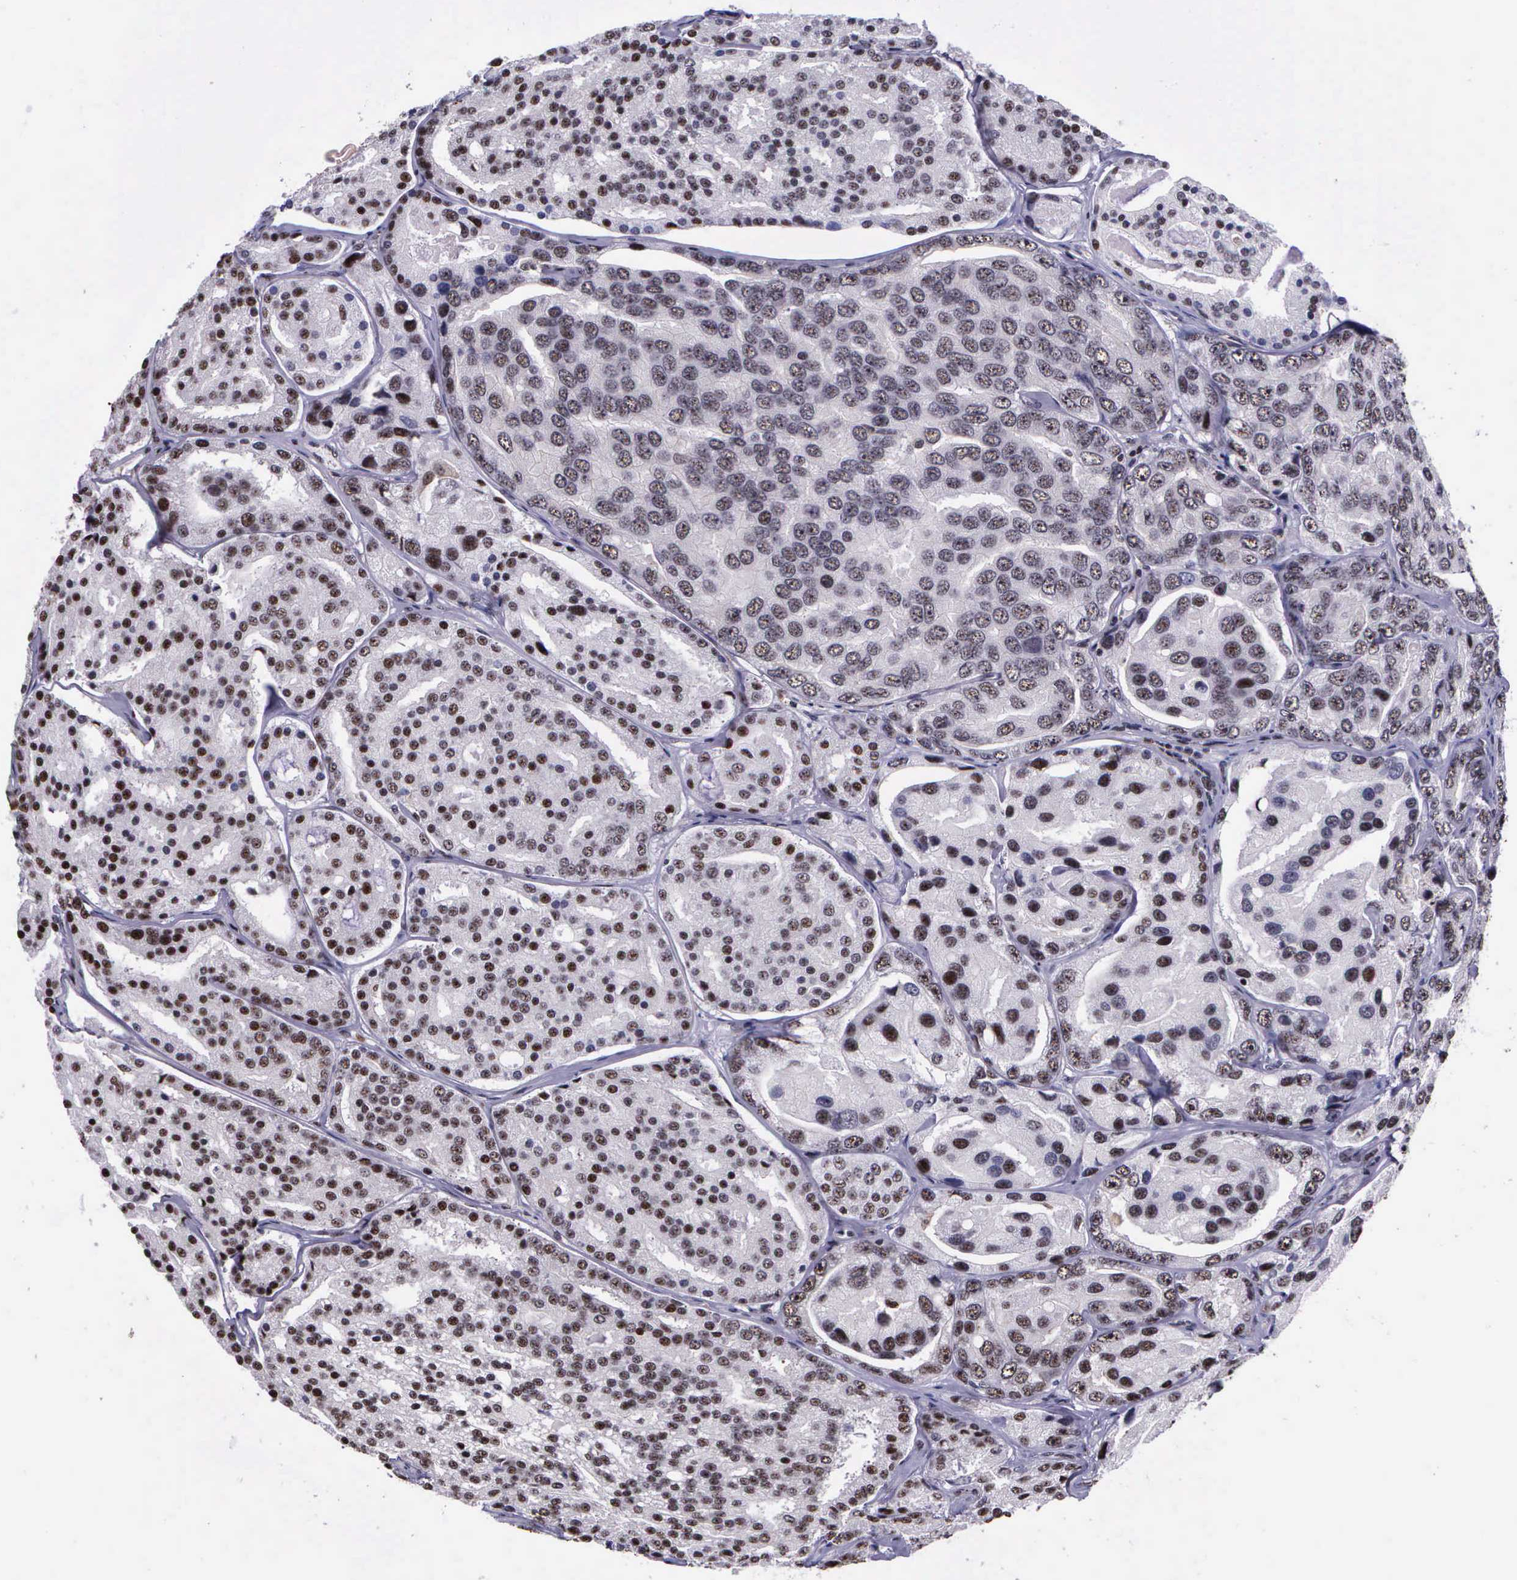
{"staining": {"intensity": "weak", "quantity": "25%-75%", "location": "nuclear"}, "tissue": "prostate cancer", "cell_type": "Tumor cells", "image_type": "cancer", "snomed": [{"axis": "morphology", "description": "Adenocarcinoma, High grade"}, {"axis": "topography", "description": "Prostate"}], "caption": "Immunohistochemical staining of human prostate high-grade adenocarcinoma reveals low levels of weak nuclear positivity in about 25%-75% of tumor cells.", "gene": "FAM47A", "patient": {"sex": "male", "age": 64}}